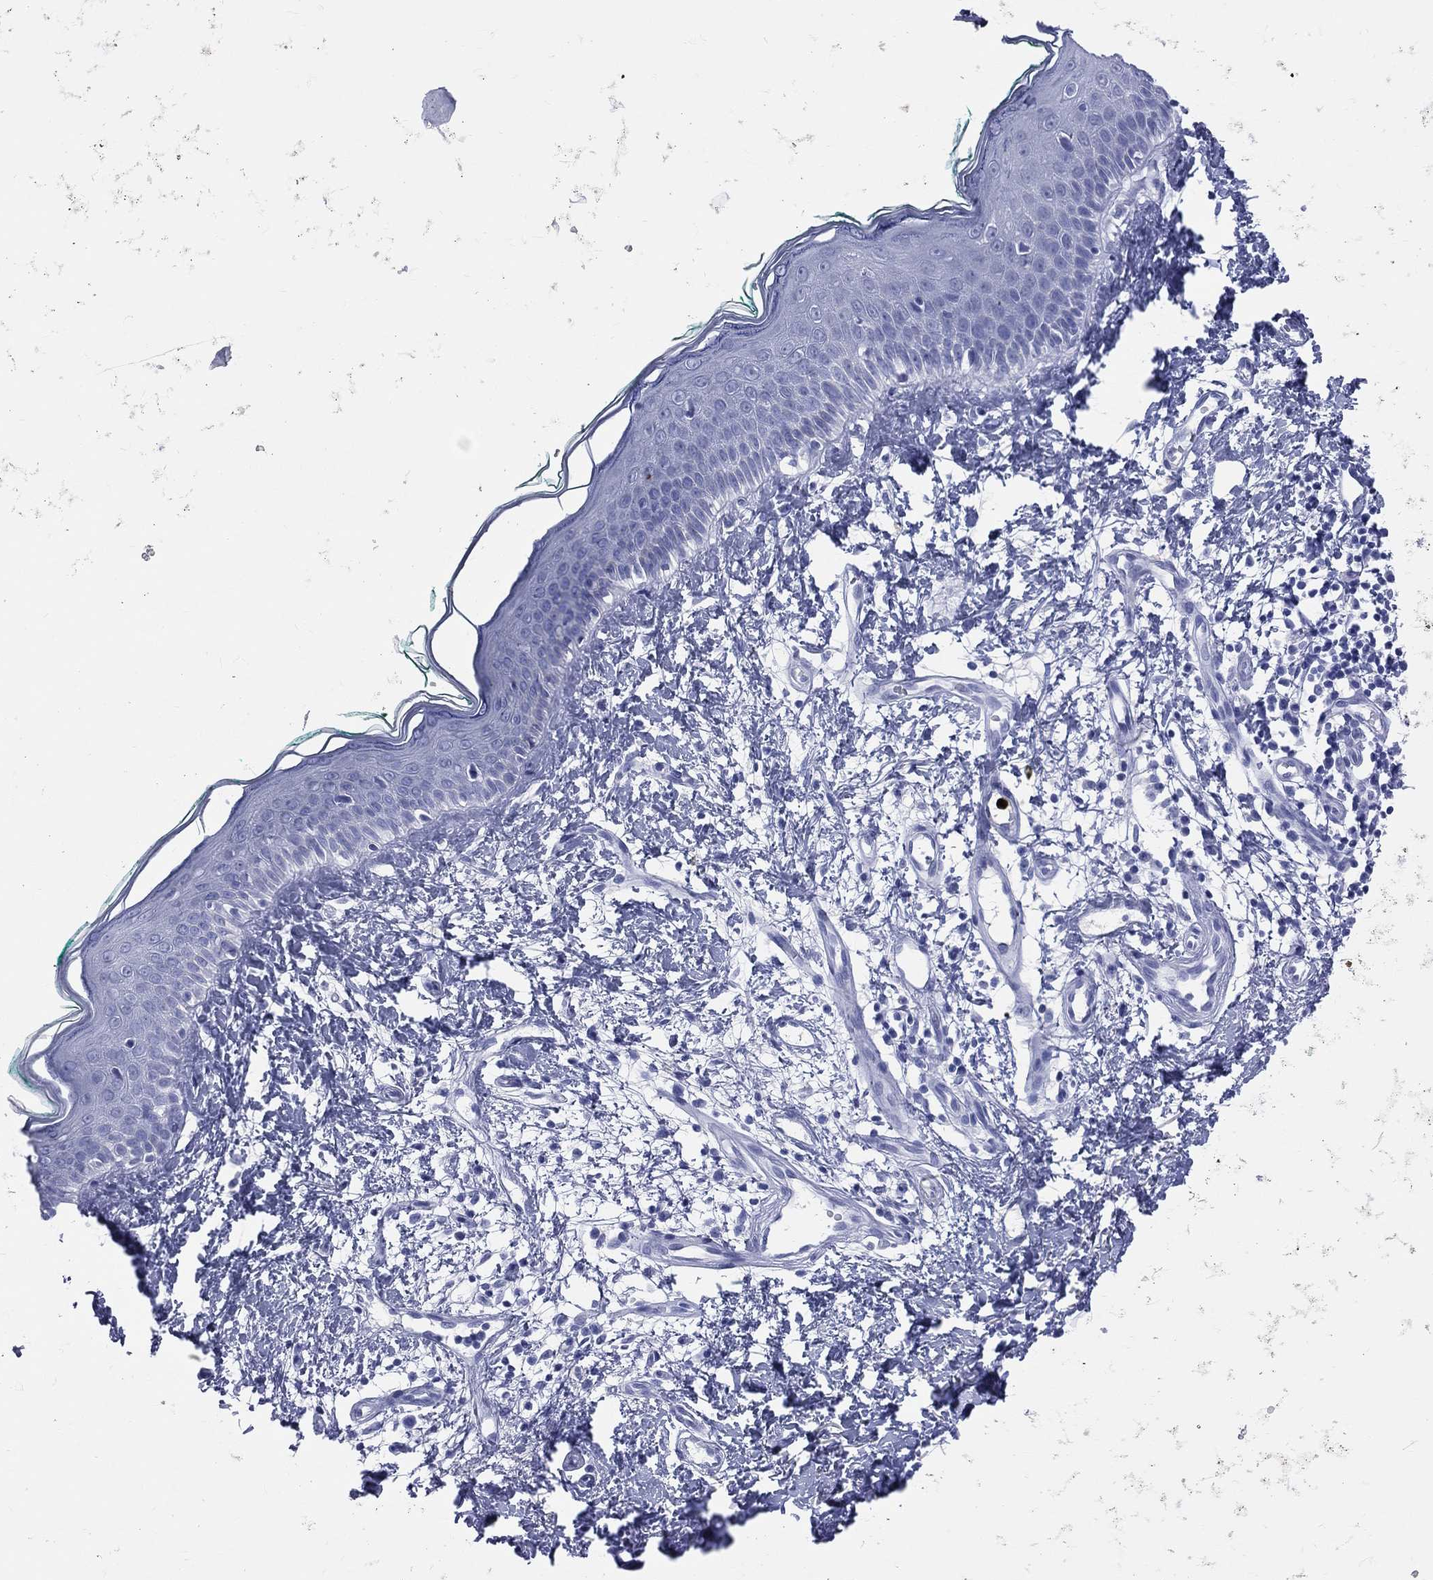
{"staining": {"intensity": "negative", "quantity": "none", "location": "none"}, "tissue": "skin", "cell_type": "Fibroblasts", "image_type": "normal", "snomed": [{"axis": "morphology", "description": "Normal tissue, NOS"}, {"axis": "morphology", "description": "Basal cell carcinoma"}, {"axis": "topography", "description": "Skin"}], "caption": "A high-resolution image shows immunohistochemistry (IHC) staining of normal skin, which demonstrates no significant expression in fibroblasts. (DAB (3,3'-diaminobenzidine) immunohistochemistry visualized using brightfield microscopy, high magnification).", "gene": "PGLYRP1", "patient": {"sex": "male", "age": 33}}